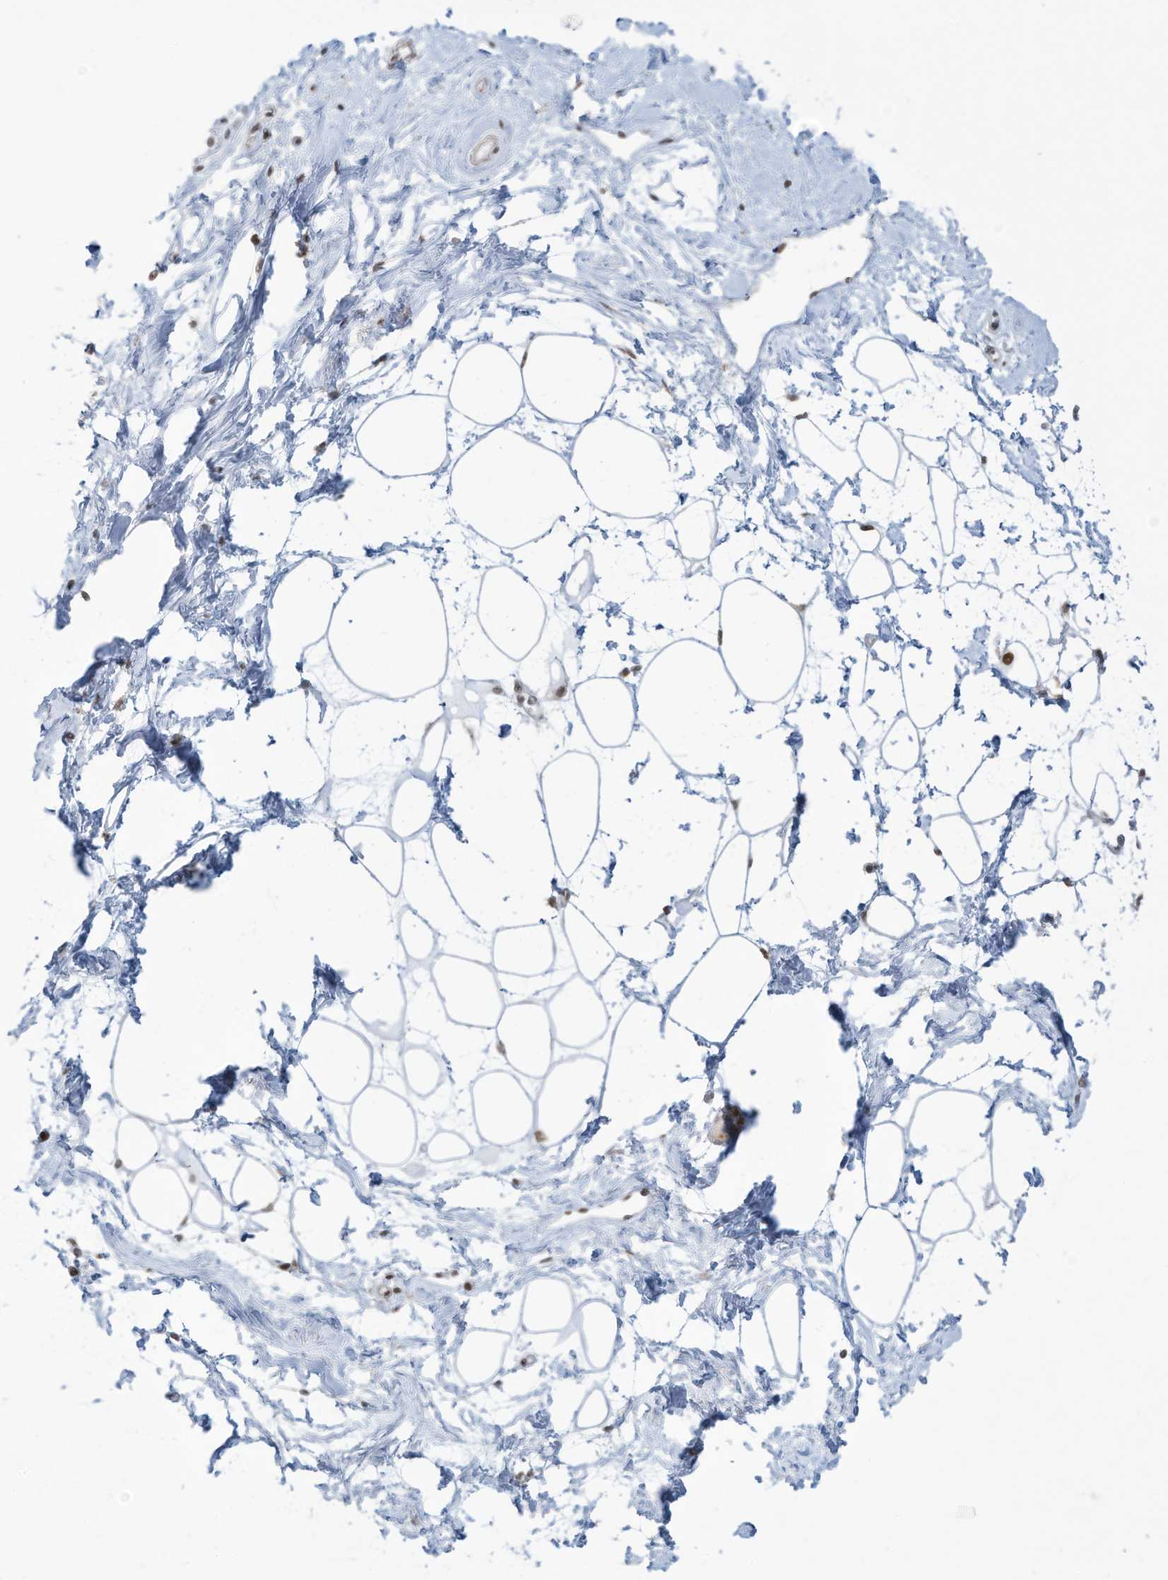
{"staining": {"intensity": "moderate", "quantity": "<25%", "location": "nuclear"}, "tissue": "breast", "cell_type": "Adipocytes", "image_type": "normal", "snomed": [{"axis": "morphology", "description": "Normal tissue, NOS"}, {"axis": "topography", "description": "Breast"}], "caption": "This micrograph reveals benign breast stained with IHC to label a protein in brown. The nuclear of adipocytes show moderate positivity for the protein. Nuclei are counter-stained blue.", "gene": "ECT2L", "patient": {"sex": "female", "age": 45}}